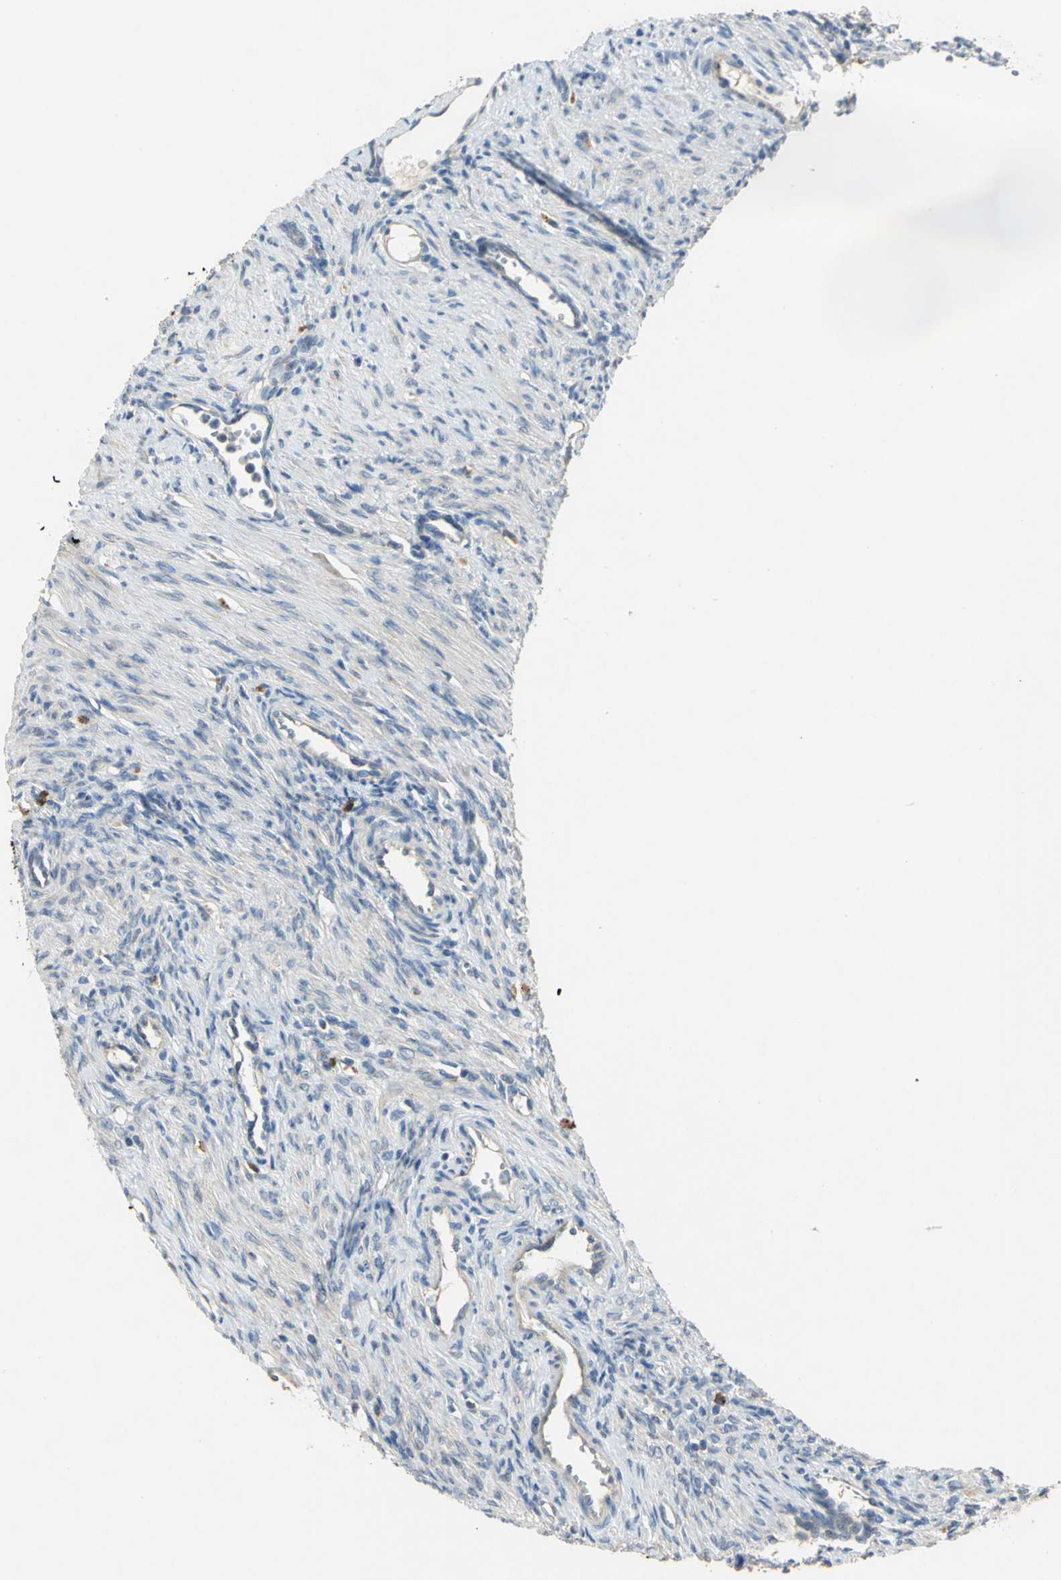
{"staining": {"intensity": "negative", "quantity": "none", "location": "none"}, "tissue": "ovary", "cell_type": "Ovarian stroma cells", "image_type": "normal", "snomed": [{"axis": "morphology", "description": "Normal tissue, NOS"}, {"axis": "topography", "description": "Ovary"}], "caption": "A photomicrograph of ovary stained for a protein shows no brown staining in ovarian stroma cells. (DAB (3,3'-diaminobenzidine) immunohistochemistry, high magnification).", "gene": "IL17RB", "patient": {"sex": "female", "age": 33}}